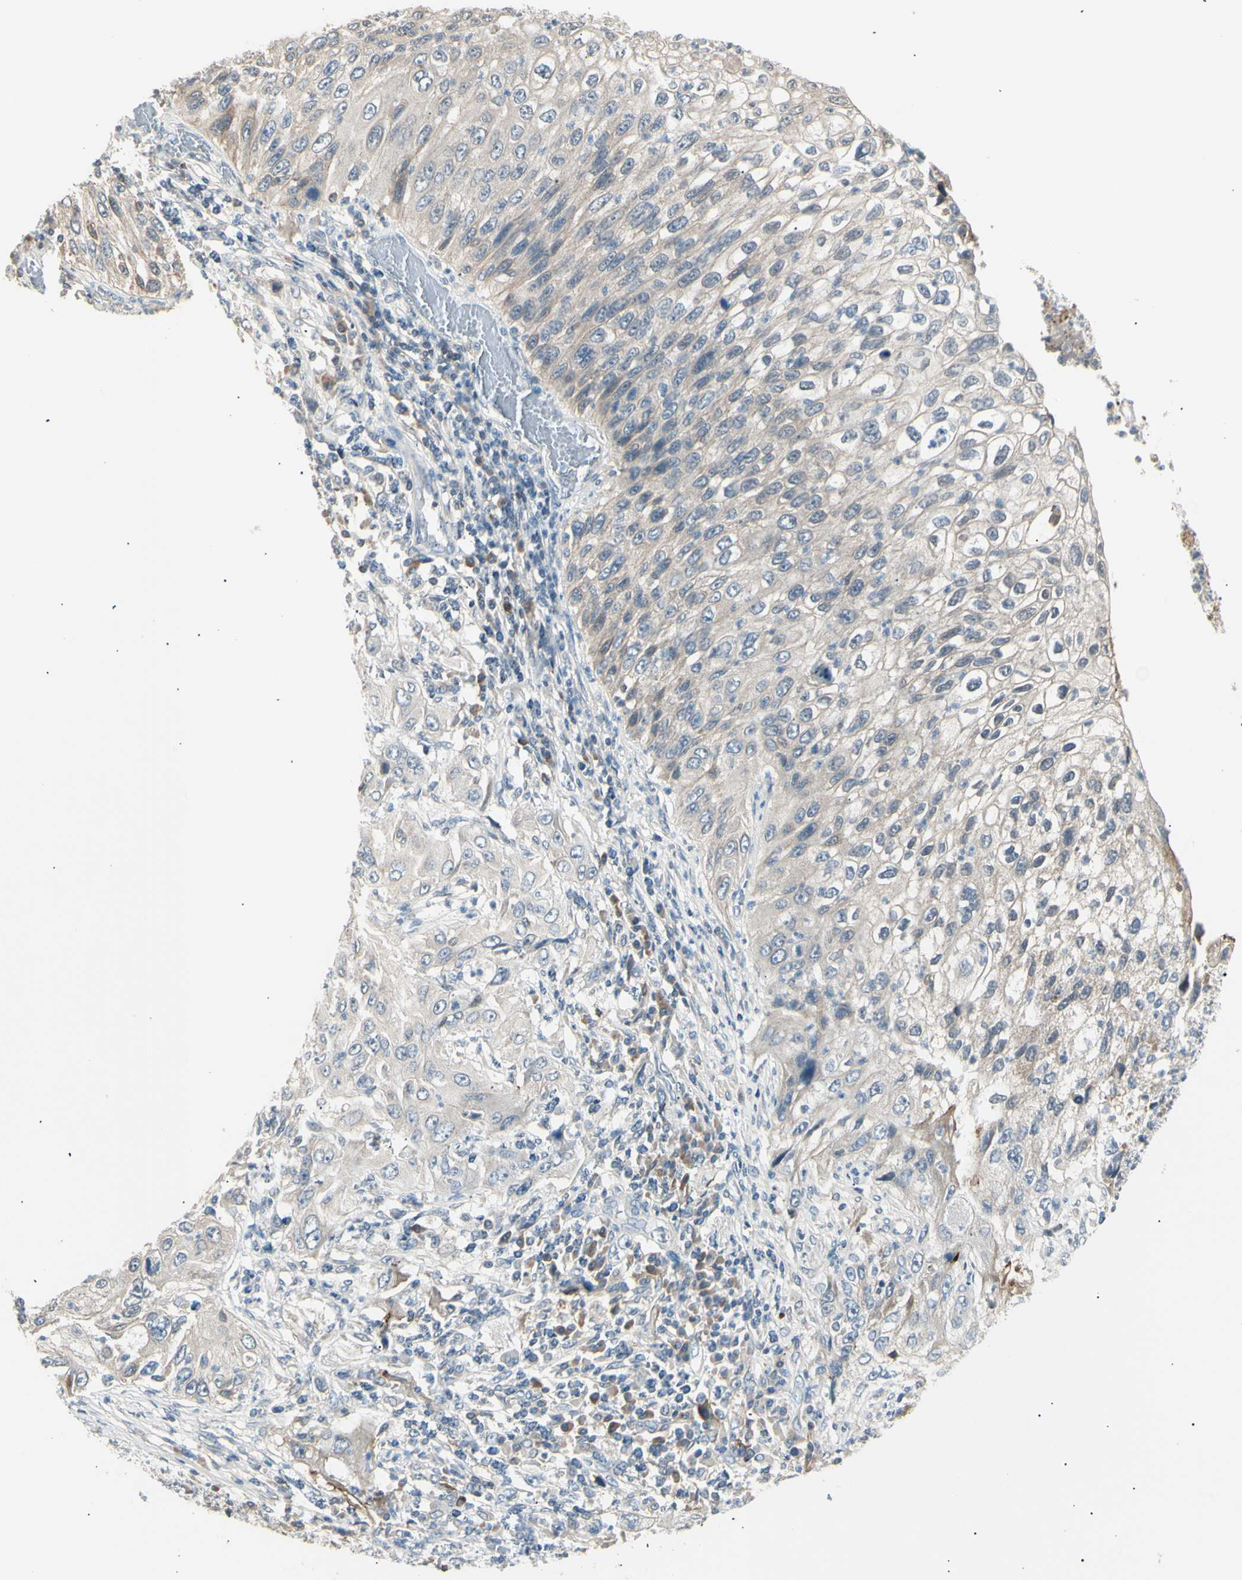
{"staining": {"intensity": "weak", "quantity": "25%-75%", "location": "cytoplasmic/membranous"}, "tissue": "lung cancer", "cell_type": "Tumor cells", "image_type": "cancer", "snomed": [{"axis": "morphology", "description": "Inflammation, NOS"}, {"axis": "morphology", "description": "Squamous cell carcinoma, NOS"}, {"axis": "topography", "description": "Lymph node"}, {"axis": "topography", "description": "Soft tissue"}, {"axis": "topography", "description": "Lung"}], "caption": "High-power microscopy captured an IHC micrograph of lung cancer, revealing weak cytoplasmic/membranous staining in approximately 25%-75% of tumor cells.", "gene": "LHPP", "patient": {"sex": "male", "age": 66}}